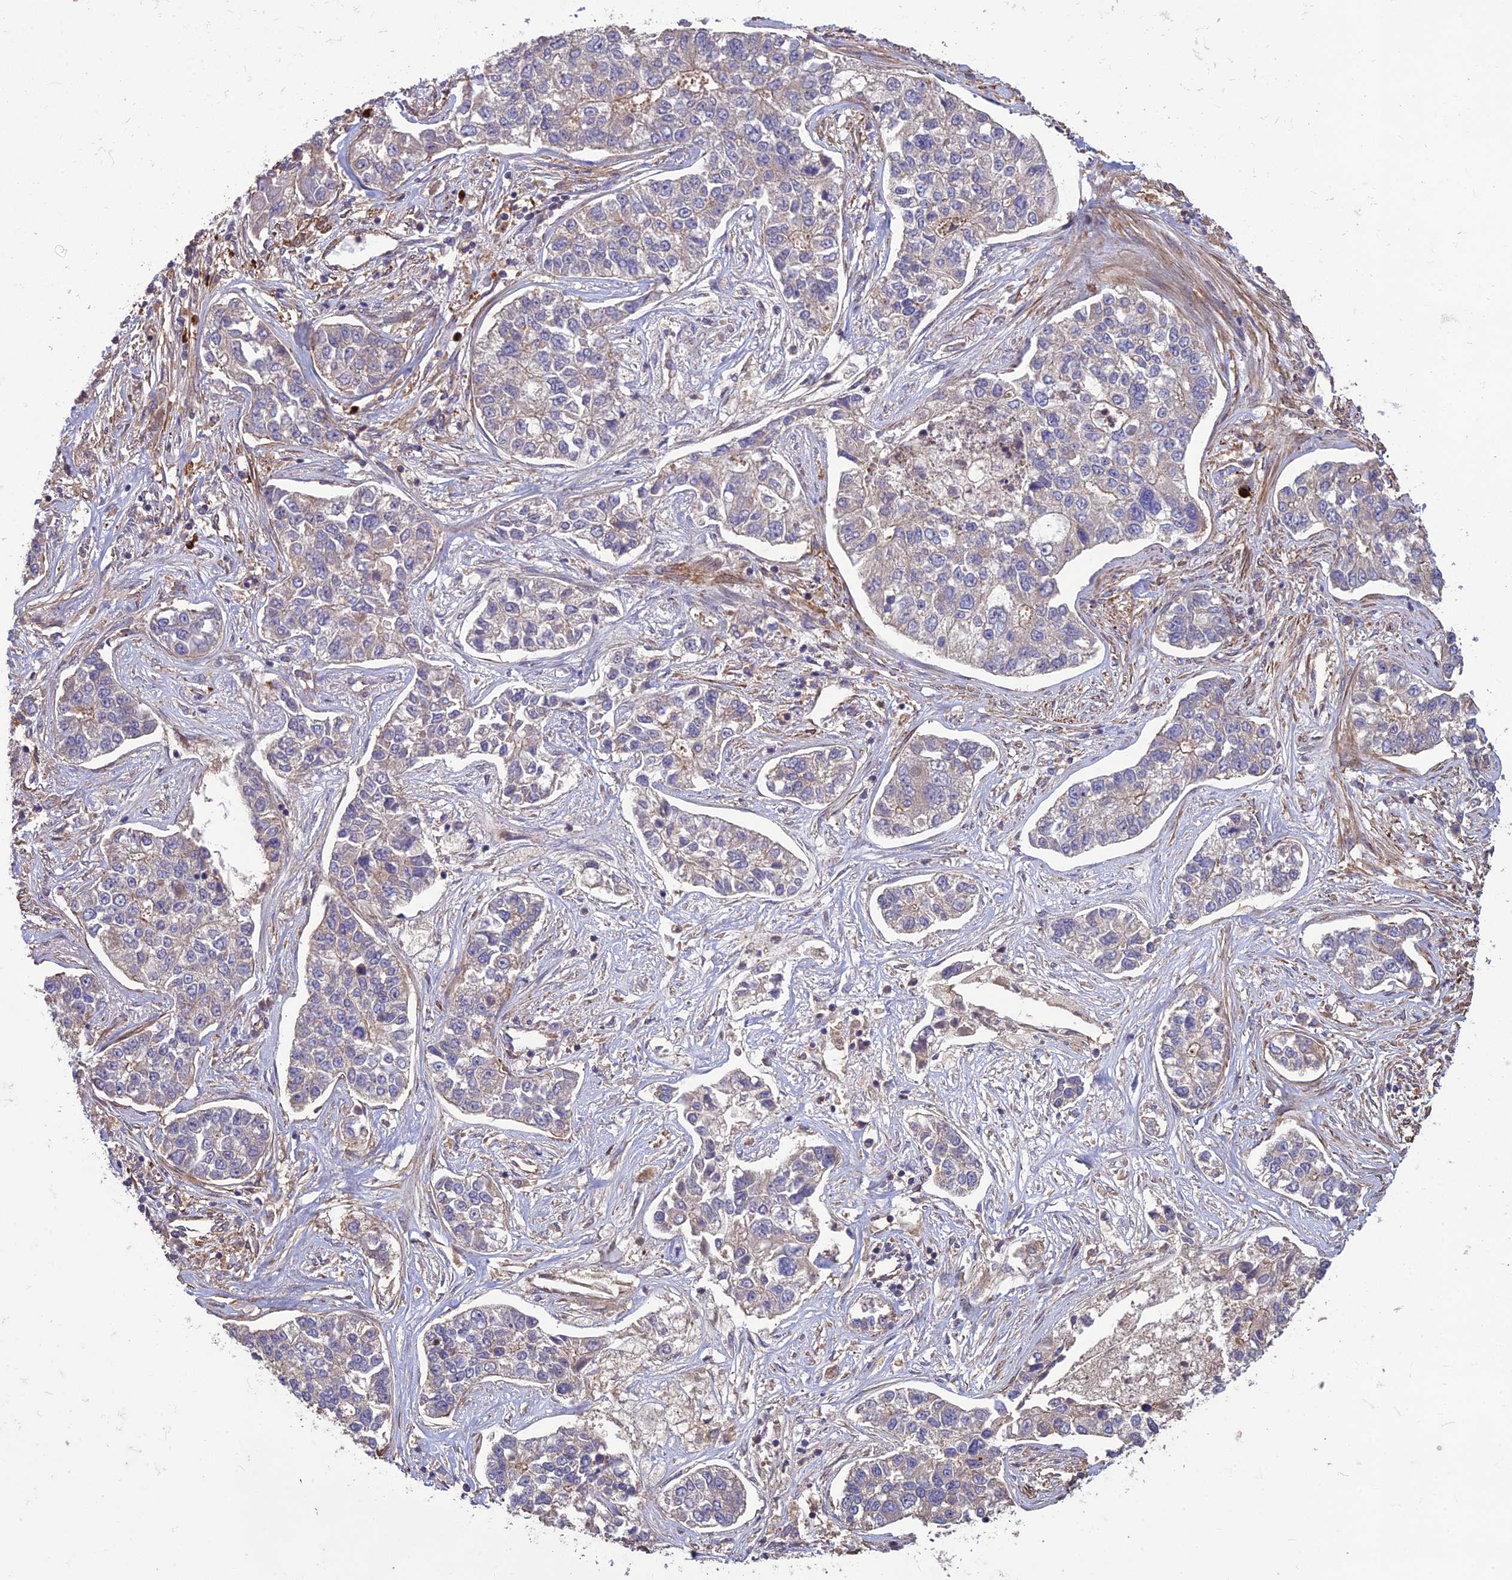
{"staining": {"intensity": "negative", "quantity": "none", "location": "none"}, "tissue": "lung cancer", "cell_type": "Tumor cells", "image_type": "cancer", "snomed": [{"axis": "morphology", "description": "Adenocarcinoma, NOS"}, {"axis": "topography", "description": "Lung"}], "caption": "Immunohistochemical staining of lung cancer (adenocarcinoma) exhibits no significant expression in tumor cells.", "gene": "TMEM131L", "patient": {"sex": "male", "age": 49}}